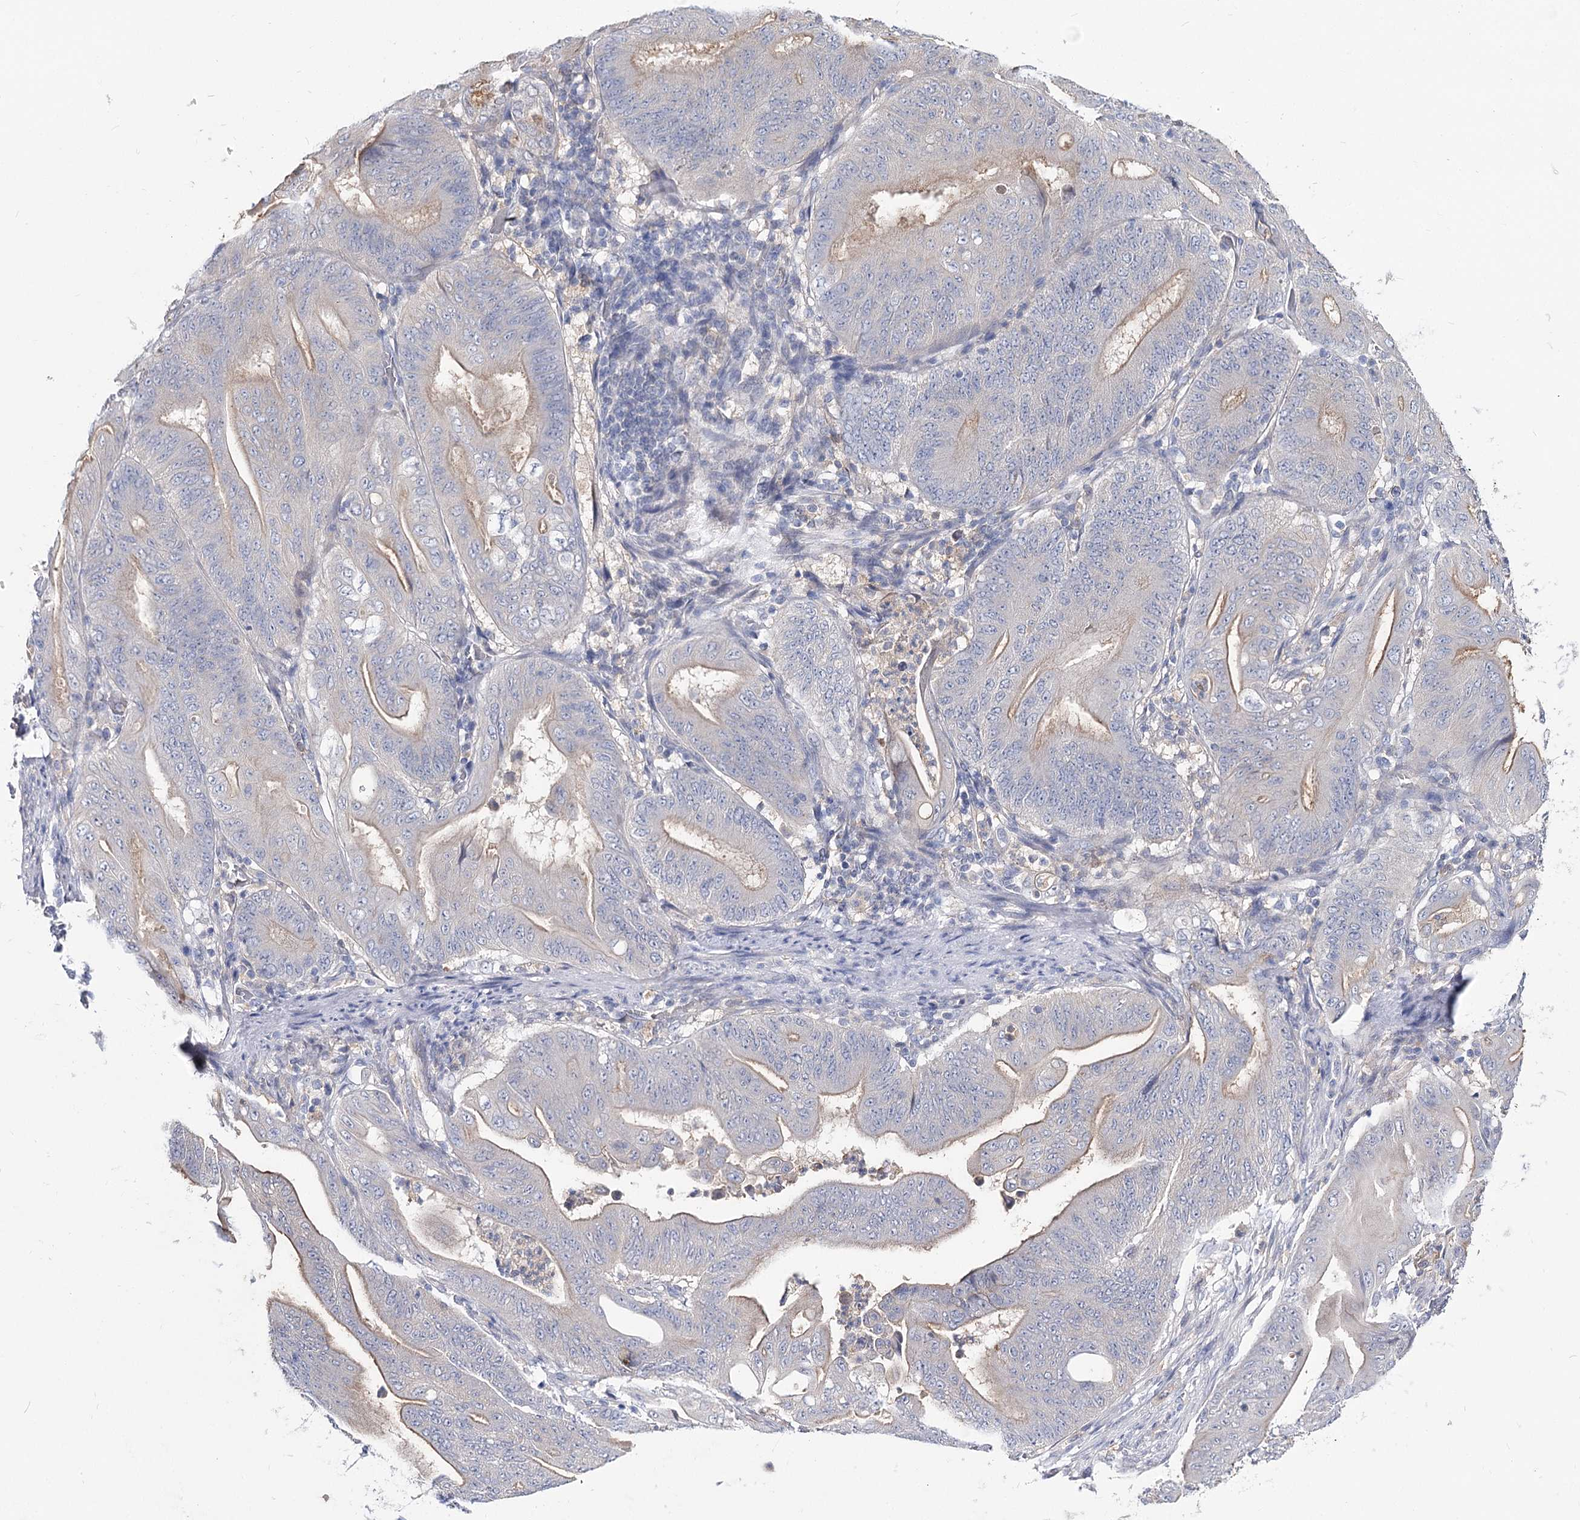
{"staining": {"intensity": "negative", "quantity": "none", "location": "none"}, "tissue": "stomach cancer", "cell_type": "Tumor cells", "image_type": "cancer", "snomed": [{"axis": "morphology", "description": "Adenocarcinoma, NOS"}, {"axis": "topography", "description": "Stomach"}], "caption": "The micrograph shows no significant staining in tumor cells of stomach adenocarcinoma.", "gene": "UGP2", "patient": {"sex": "female", "age": 73}}